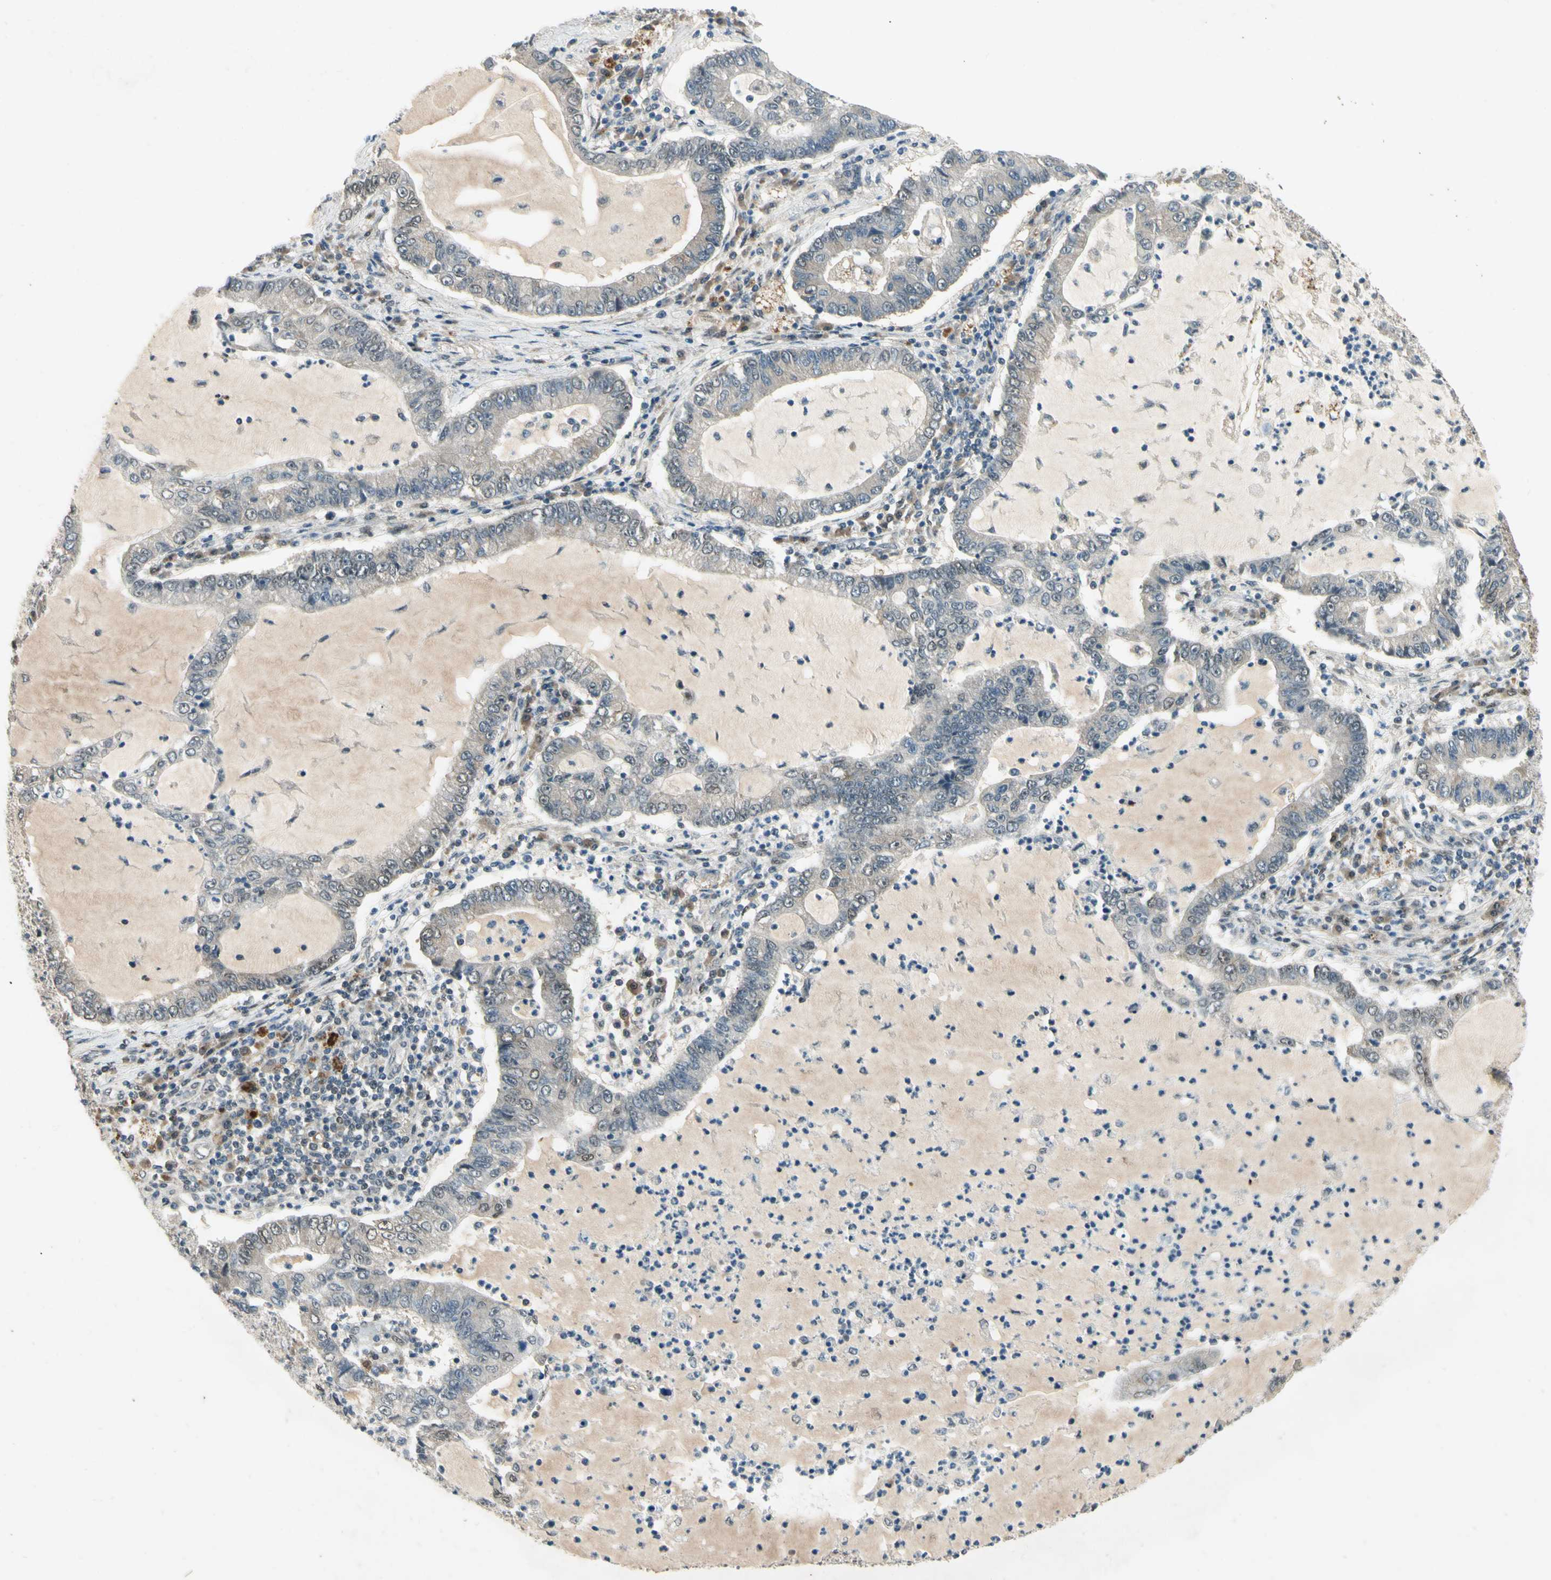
{"staining": {"intensity": "negative", "quantity": "none", "location": "none"}, "tissue": "lung cancer", "cell_type": "Tumor cells", "image_type": "cancer", "snomed": [{"axis": "morphology", "description": "Adenocarcinoma, NOS"}, {"axis": "topography", "description": "Lung"}], "caption": "Protein analysis of lung cancer (adenocarcinoma) shows no significant positivity in tumor cells.", "gene": "PSMD5", "patient": {"sex": "female", "age": 51}}